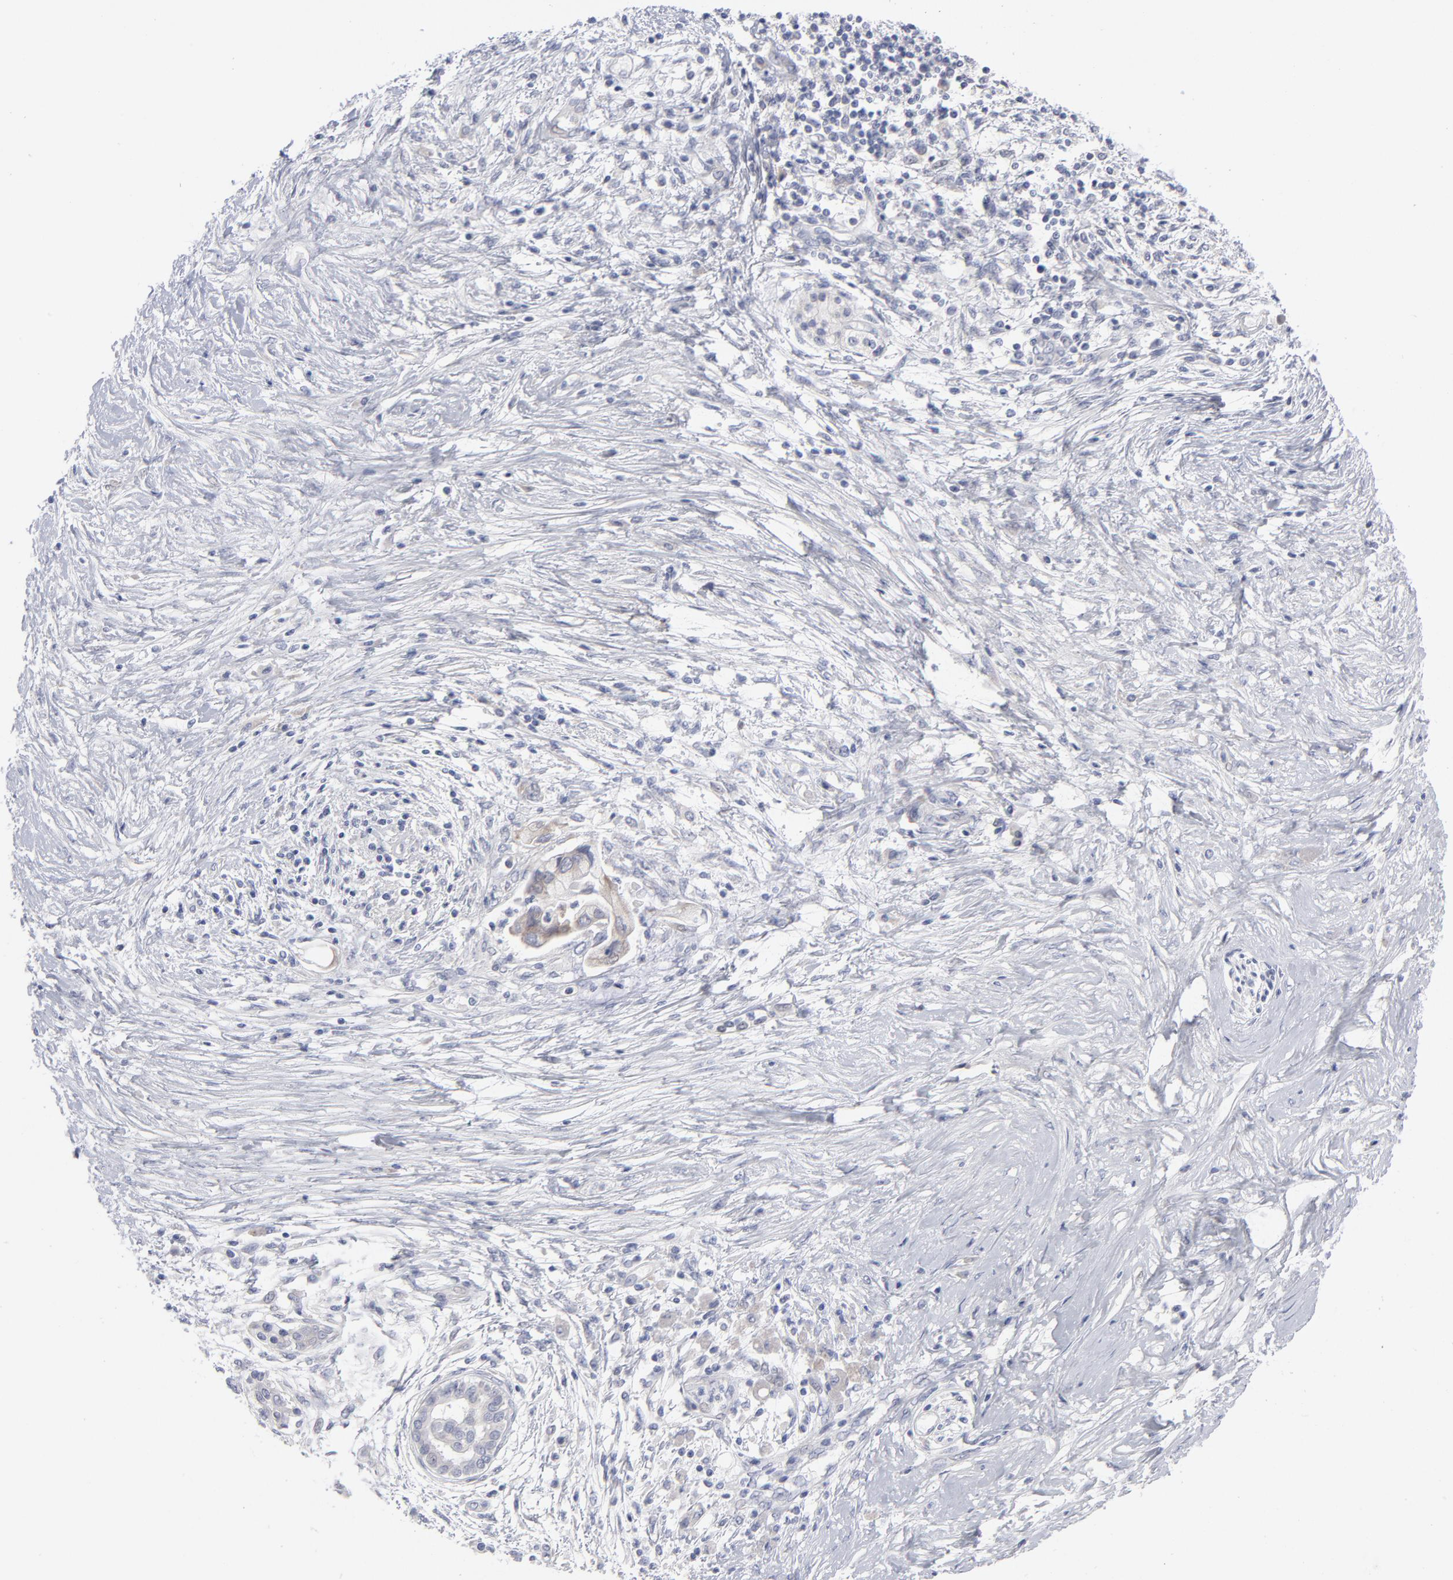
{"staining": {"intensity": "negative", "quantity": "none", "location": "none"}, "tissue": "pancreatic cancer", "cell_type": "Tumor cells", "image_type": "cancer", "snomed": [{"axis": "morphology", "description": "Adenocarcinoma, NOS"}, {"axis": "topography", "description": "Pancreas"}], "caption": "Immunohistochemistry image of neoplastic tissue: pancreatic cancer (adenocarcinoma) stained with DAB (3,3'-diaminobenzidine) demonstrates no significant protein positivity in tumor cells.", "gene": "RPS24", "patient": {"sex": "female", "age": 59}}